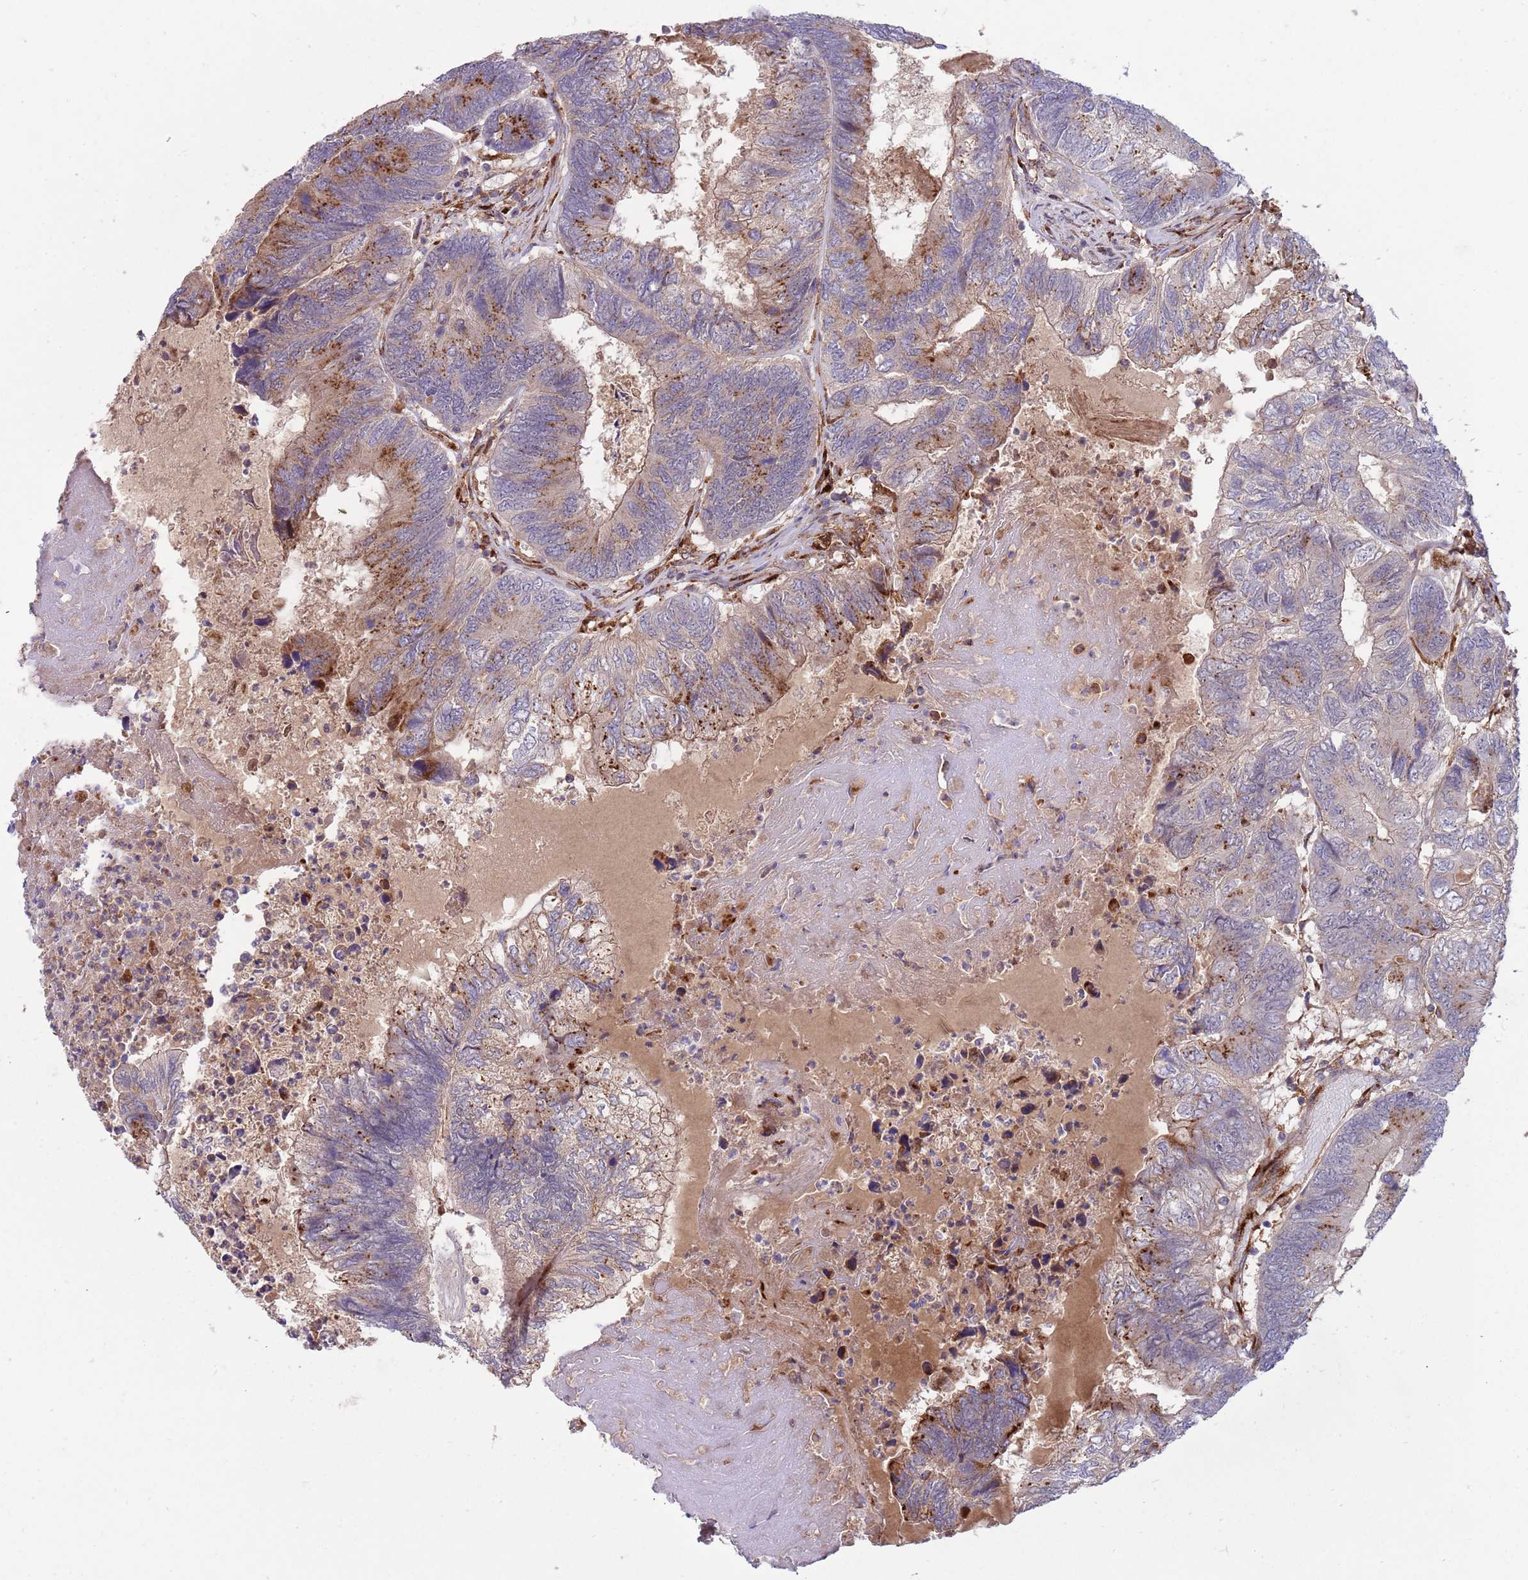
{"staining": {"intensity": "strong", "quantity": "<25%", "location": "cytoplasmic/membranous"}, "tissue": "colorectal cancer", "cell_type": "Tumor cells", "image_type": "cancer", "snomed": [{"axis": "morphology", "description": "Adenocarcinoma, NOS"}, {"axis": "topography", "description": "Colon"}], "caption": "Colorectal cancer (adenocarcinoma) stained with a protein marker reveals strong staining in tumor cells.", "gene": "BTBD7", "patient": {"sex": "female", "age": 67}}